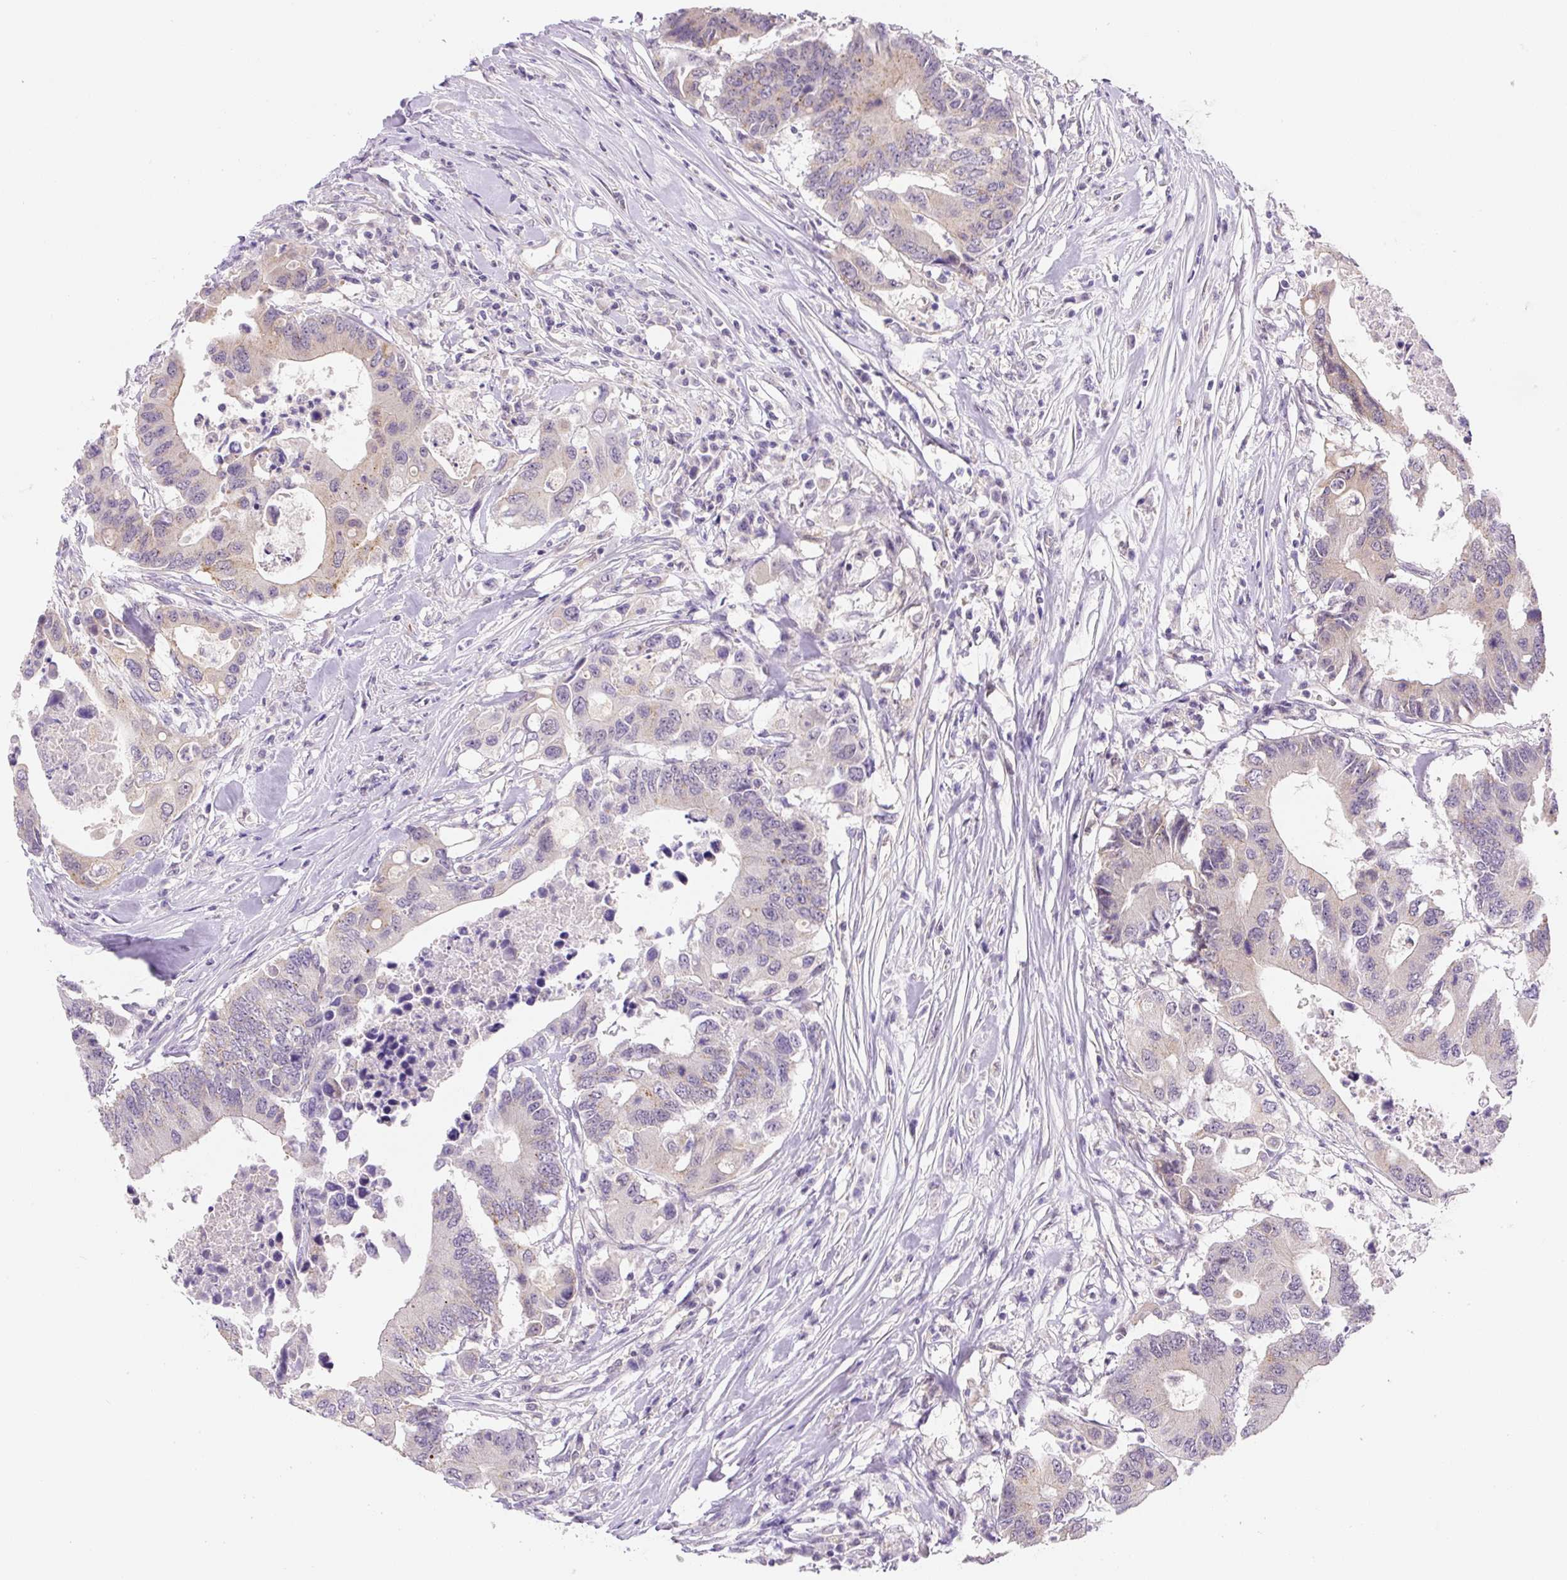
{"staining": {"intensity": "moderate", "quantity": "<25%", "location": "cytoplasmic/membranous"}, "tissue": "colorectal cancer", "cell_type": "Tumor cells", "image_type": "cancer", "snomed": [{"axis": "morphology", "description": "Adenocarcinoma, NOS"}, {"axis": "topography", "description": "Colon"}], "caption": "A brown stain labels moderate cytoplasmic/membranous staining of a protein in human adenocarcinoma (colorectal) tumor cells.", "gene": "PLA2G4A", "patient": {"sex": "male", "age": 71}}